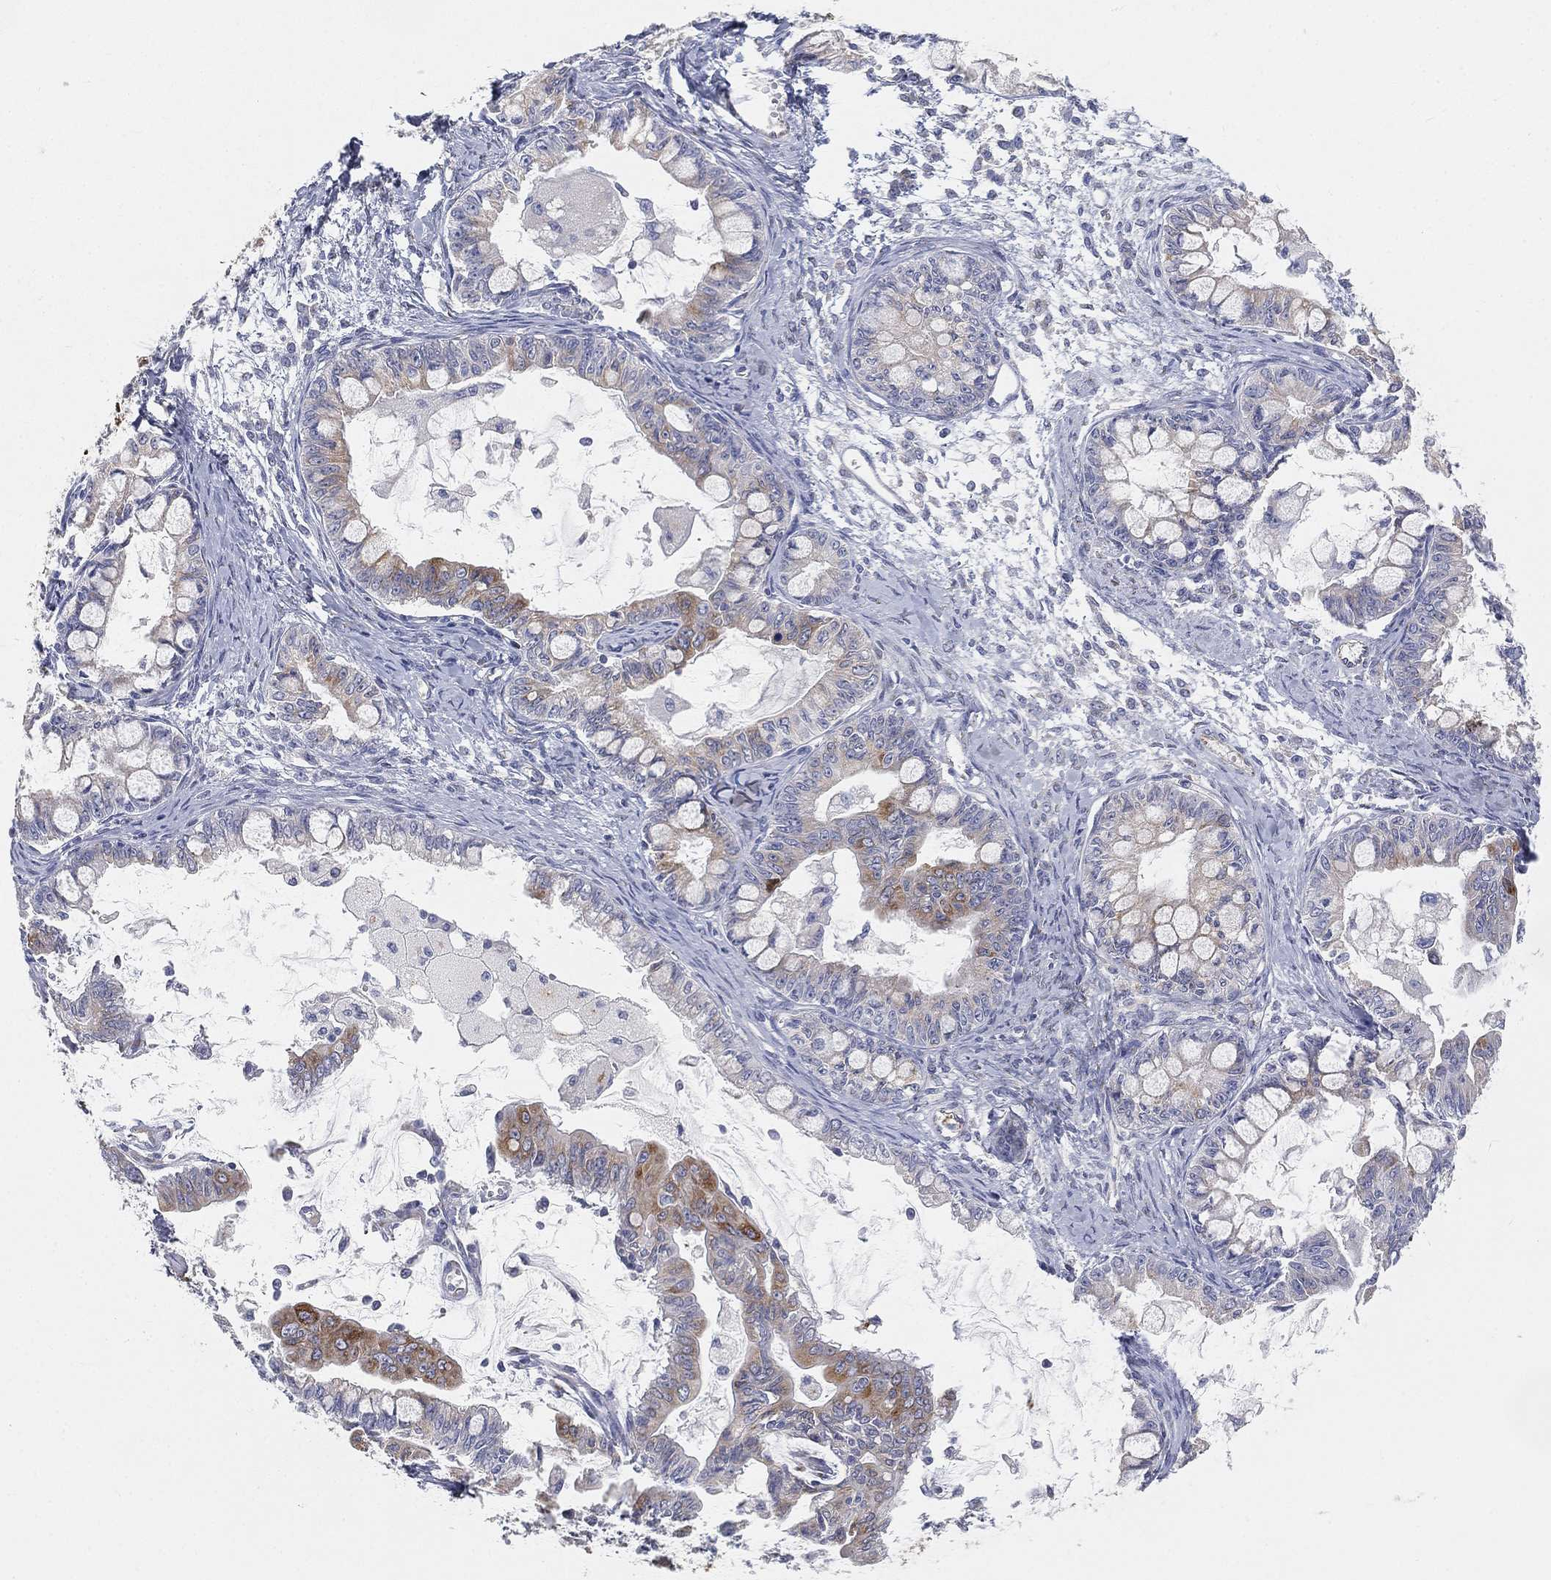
{"staining": {"intensity": "strong", "quantity": "25%-75%", "location": "cytoplasmic/membranous"}, "tissue": "ovarian cancer", "cell_type": "Tumor cells", "image_type": "cancer", "snomed": [{"axis": "morphology", "description": "Cystadenocarcinoma, mucinous, NOS"}, {"axis": "topography", "description": "Ovary"}], "caption": "This image demonstrates IHC staining of human ovarian cancer (mucinous cystadenocarcinoma), with high strong cytoplasmic/membranous expression in approximately 25%-75% of tumor cells.", "gene": "TMEM25", "patient": {"sex": "female", "age": 63}}